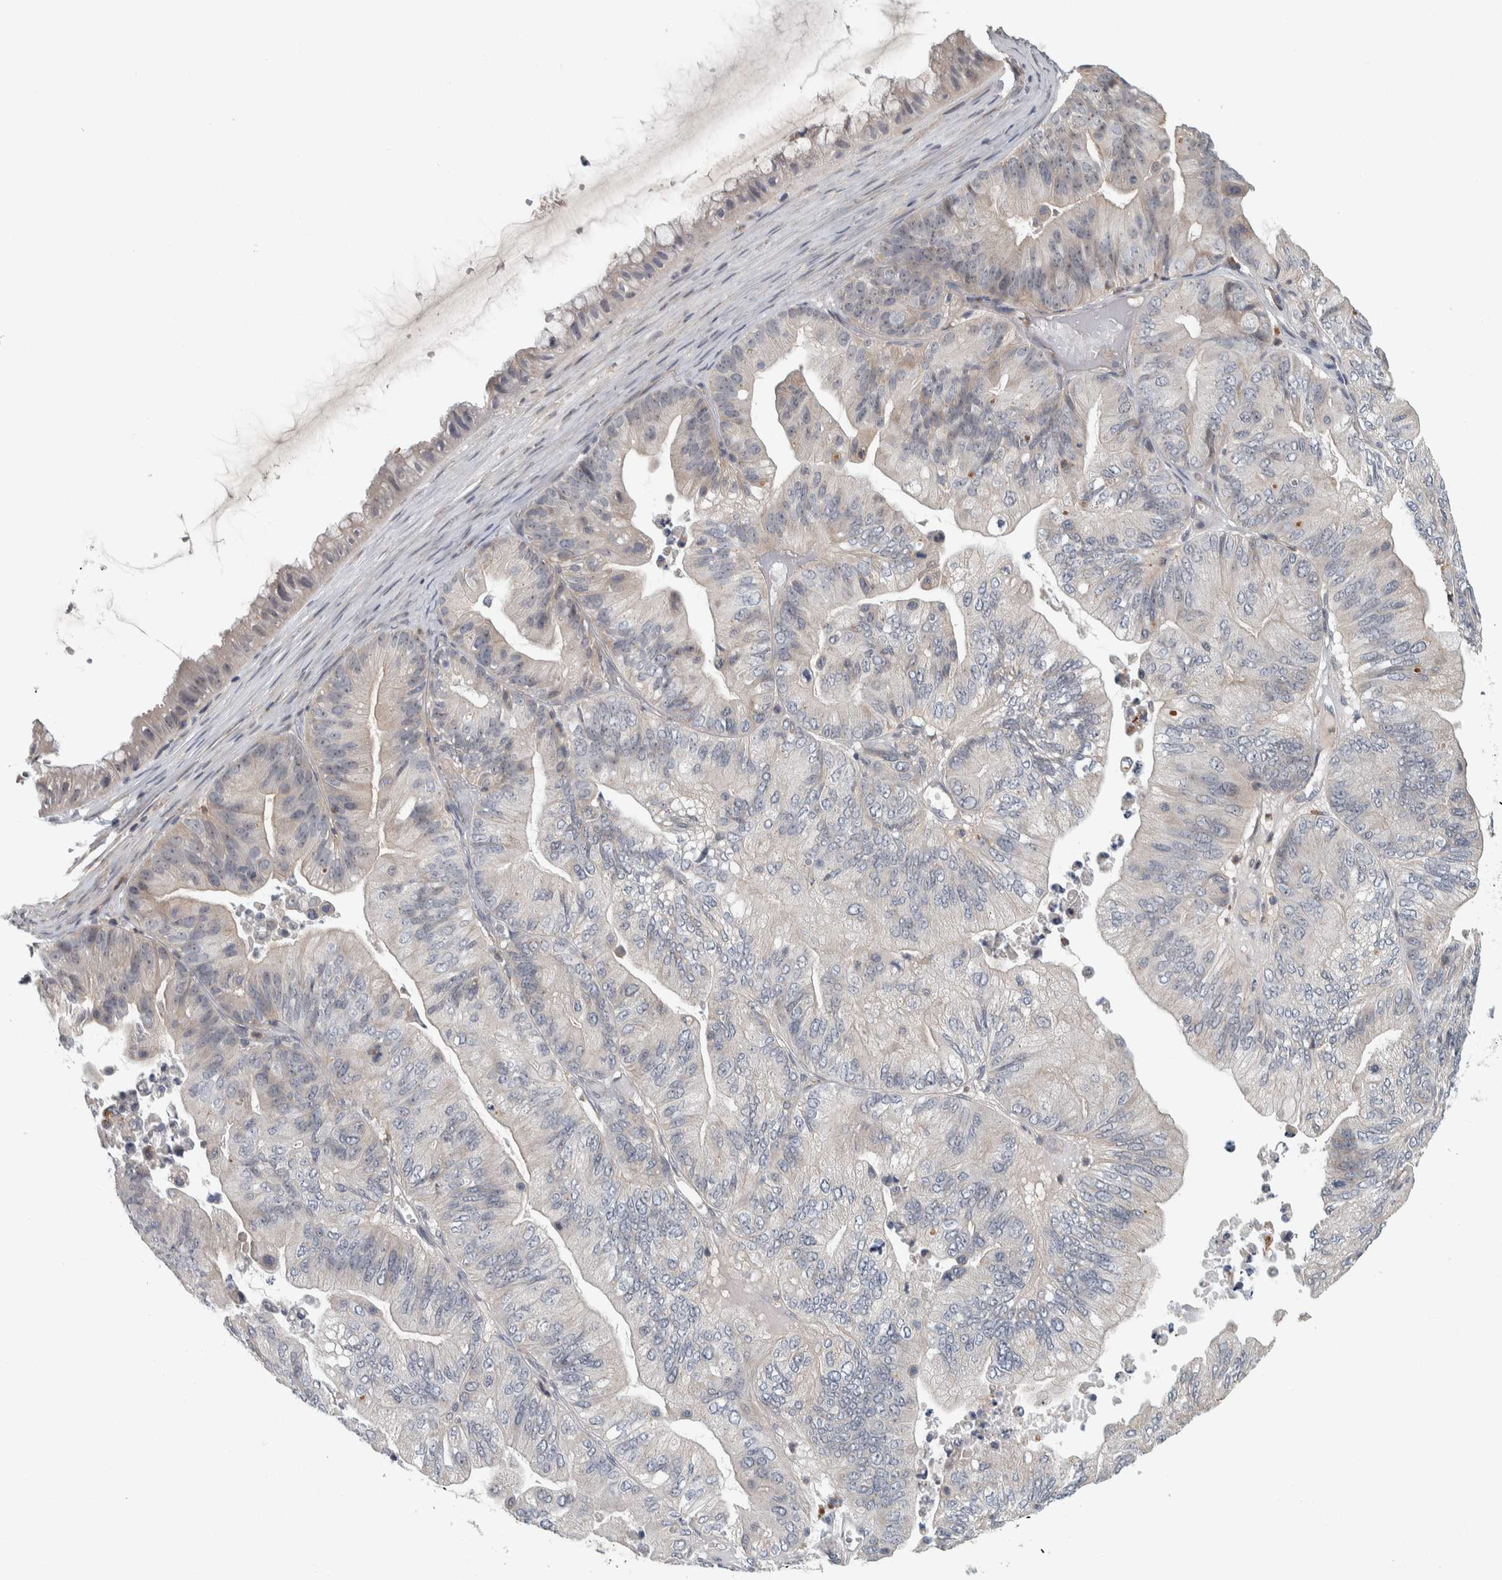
{"staining": {"intensity": "negative", "quantity": "none", "location": "none"}, "tissue": "ovarian cancer", "cell_type": "Tumor cells", "image_type": "cancer", "snomed": [{"axis": "morphology", "description": "Cystadenocarcinoma, mucinous, NOS"}, {"axis": "topography", "description": "Ovary"}], "caption": "An IHC micrograph of ovarian mucinous cystadenocarcinoma is shown. There is no staining in tumor cells of ovarian mucinous cystadenocarcinoma.", "gene": "KCNJ3", "patient": {"sex": "female", "age": 61}}